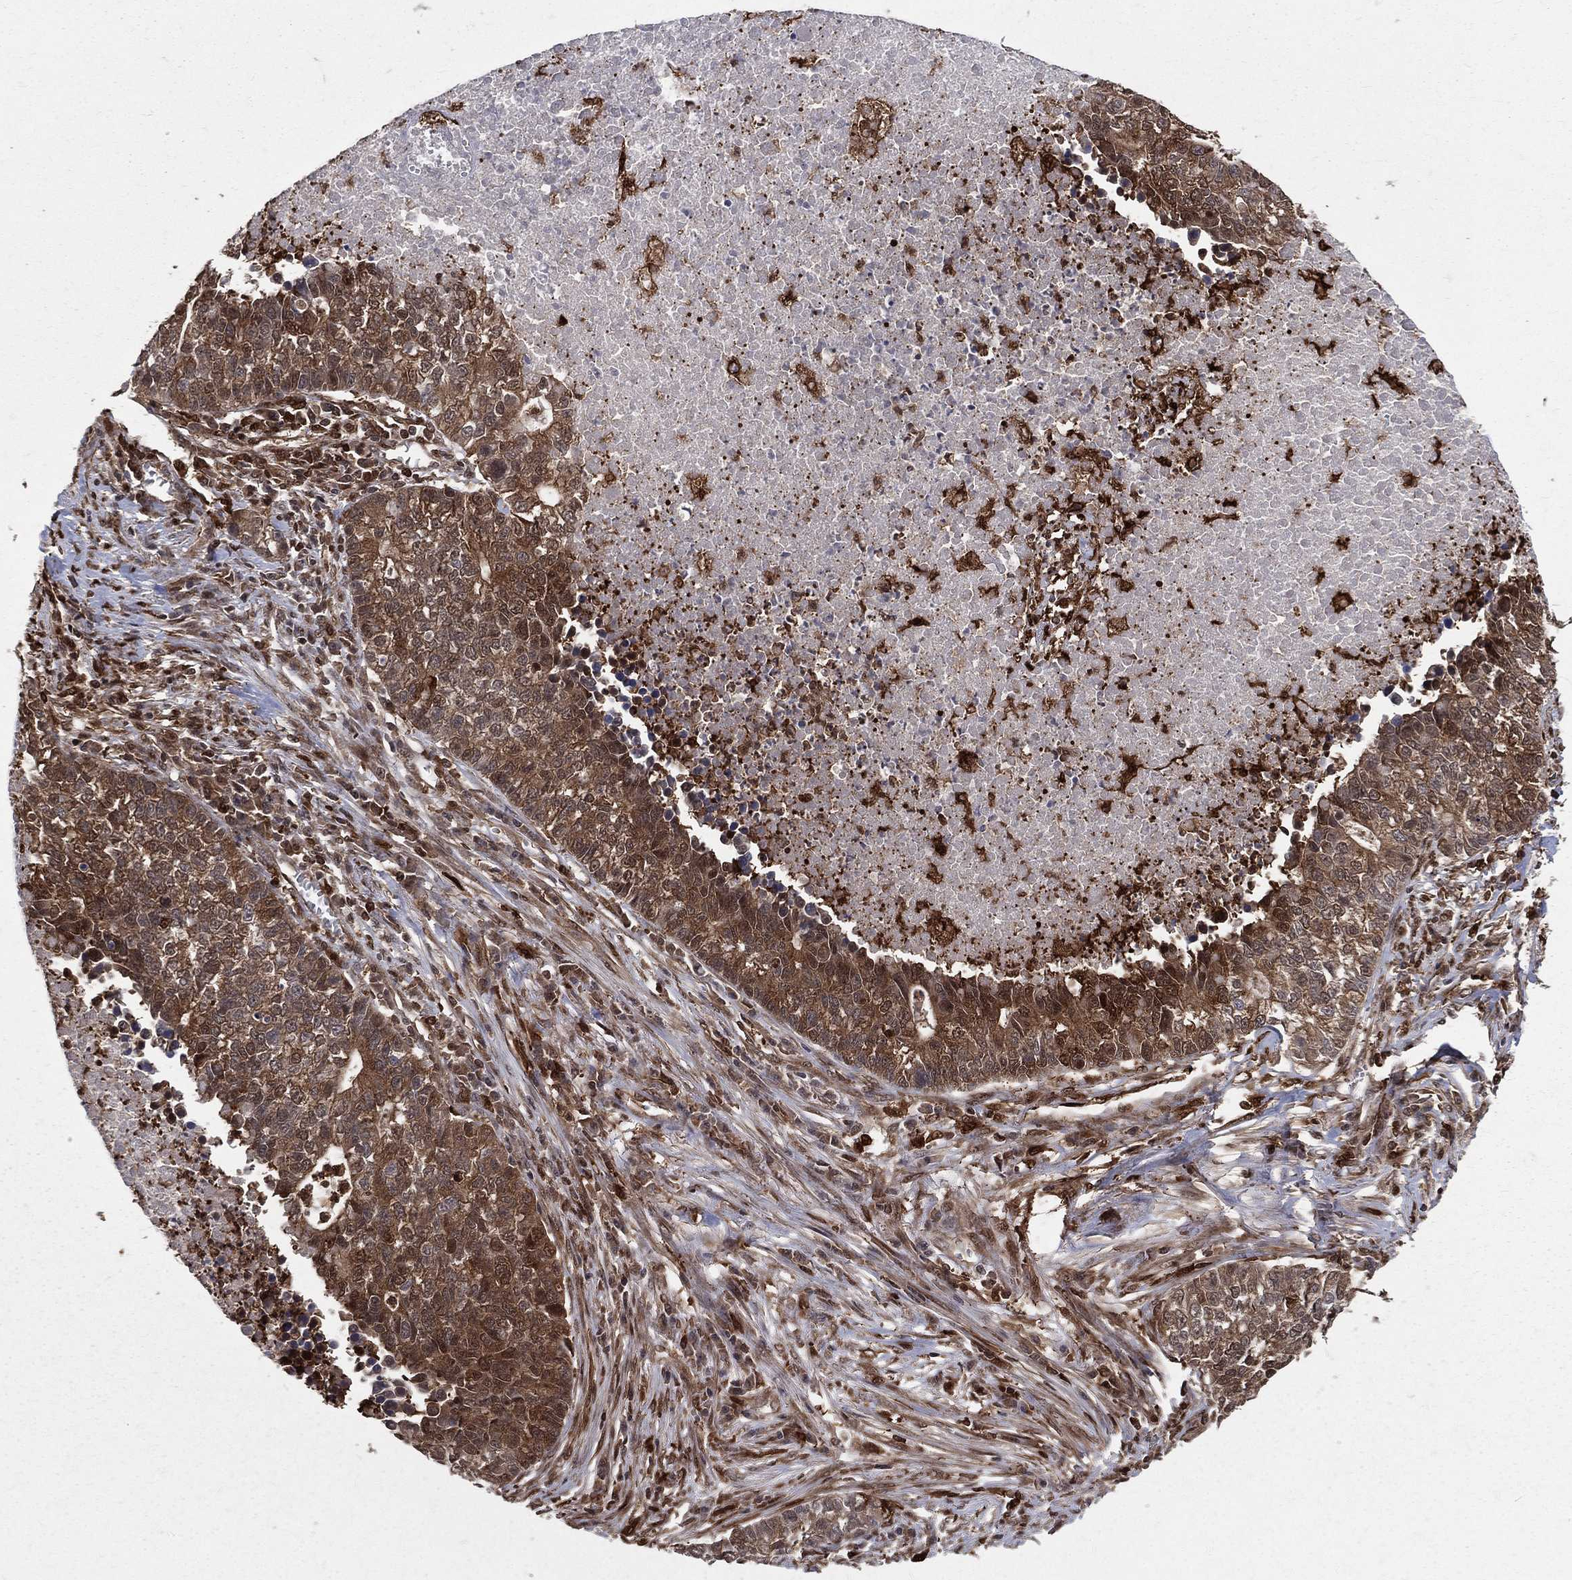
{"staining": {"intensity": "moderate", "quantity": "25%-75%", "location": "cytoplasmic/membranous"}, "tissue": "lung cancer", "cell_type": "Tumor cells", "image_type": "cancer", "snomed": [{"axis": "morphology", "description": "Adenocarcinoma, NOS"}, {"axis": "topography", "description": "Lung"}], "caption": "About 25%-75% of tumor cells in human lung cancer (adenocarcinoma) exhibit moderate cytoplasmic/membranous protein staining as visualized by brown immunohistochemical staining.", "gene": "ENO1", "patient": {"sex": "male", "age": 57}}